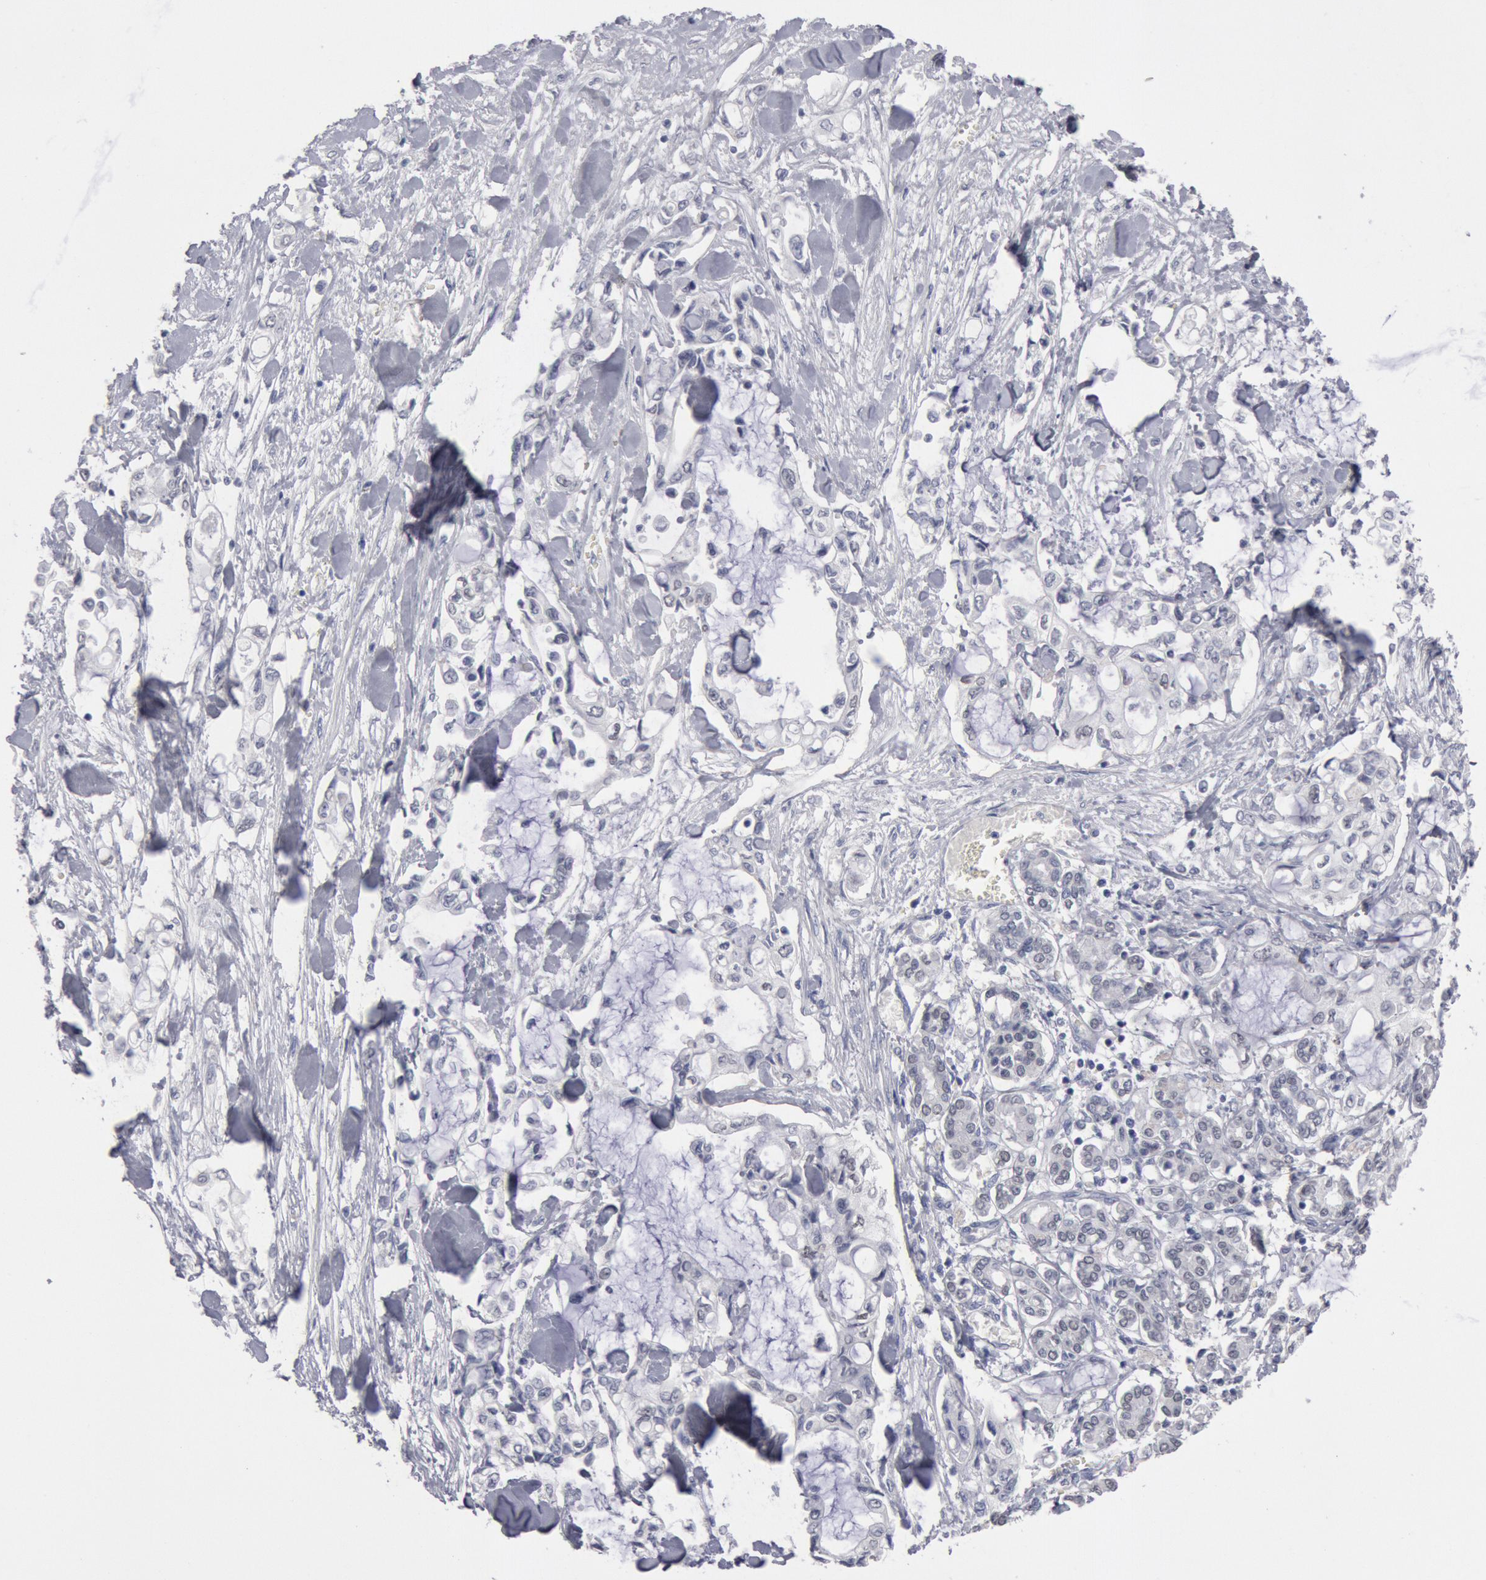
{"staining": {"intensity": "negative", "quantity": "none", "location": "none"}, "tissue": "pancreatic cancer", "cell_type": "Tumor cells", "image_type": "cancer", "snomed": [{"axis": "morphology", "description": "Adenocarcinoma, NOS"}, {"axis": "topography", "description": "Pancreas"}], "caption": "Immunohistochemical staining of pancreatic adenocarcinoma exhibits no significant staining in tumor cells.", "gene": "FOXA2", "patient": {"sex": "female", "age": 70}}